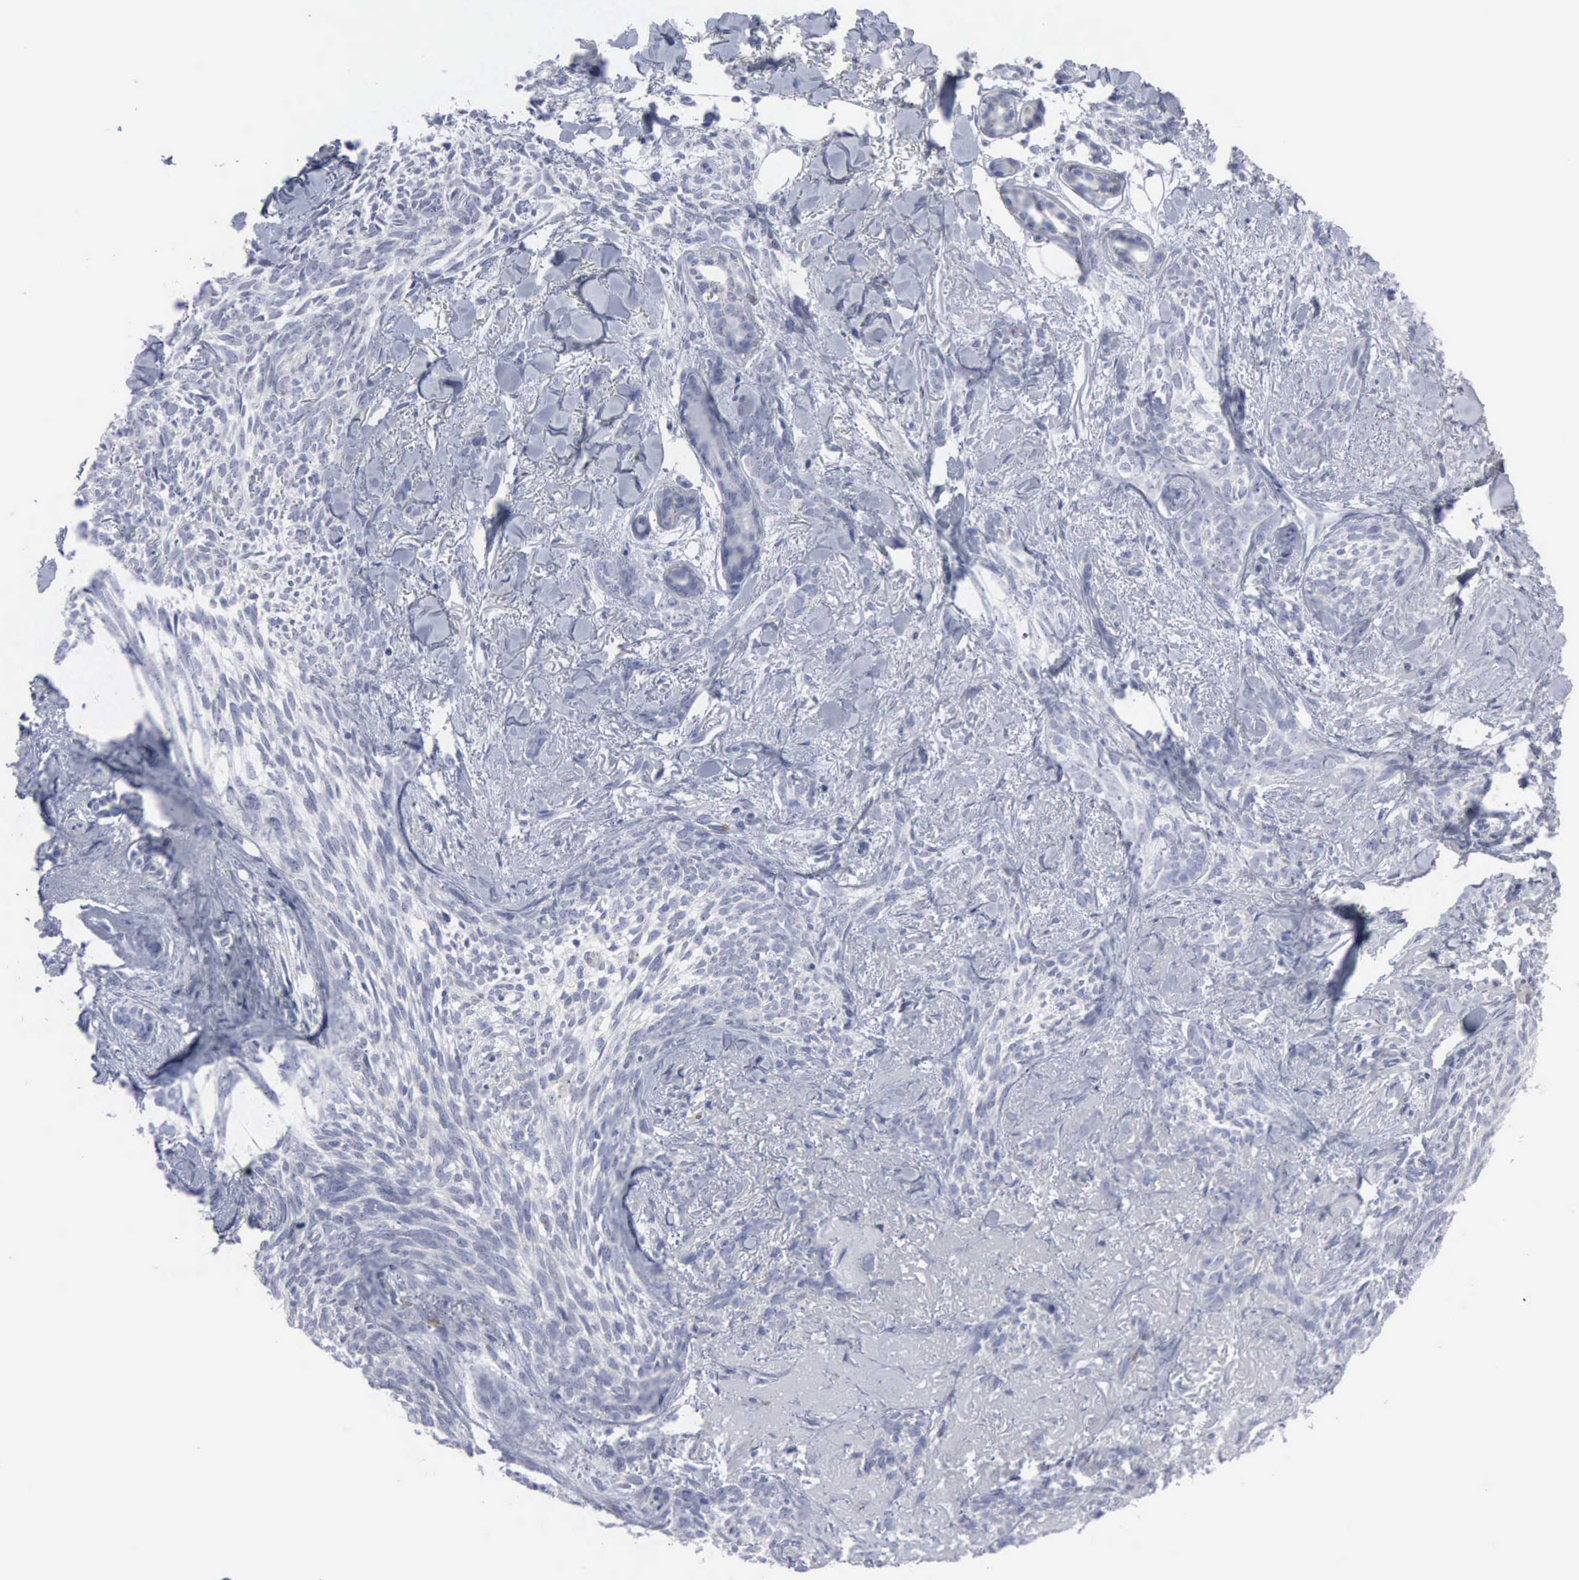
{"staining": {"intensity": "negative", "quantity": "none", "location": "none"}, "tissue": "skin cancer", "cell_type": "Tumor cells", "image_type": "cancer", "snomed": [{"axis": "morphology", "description": "Basal cell carcinoma"}, {"axis": "topography", "description": "Skin"}], "caption": "DAB (3,3'-diaminobenzidine) immunohistochemical staining of human skin basal cell carcinoma exhibits no significant staining in tumor cells. The staining is performed using DAB (3,3'-diaminobenzidine) brown chromogen with nuclei counter-stained in using hematoxylin.", "gene": "TGFB1", "patient": {"sex": "female", "age": 81}}